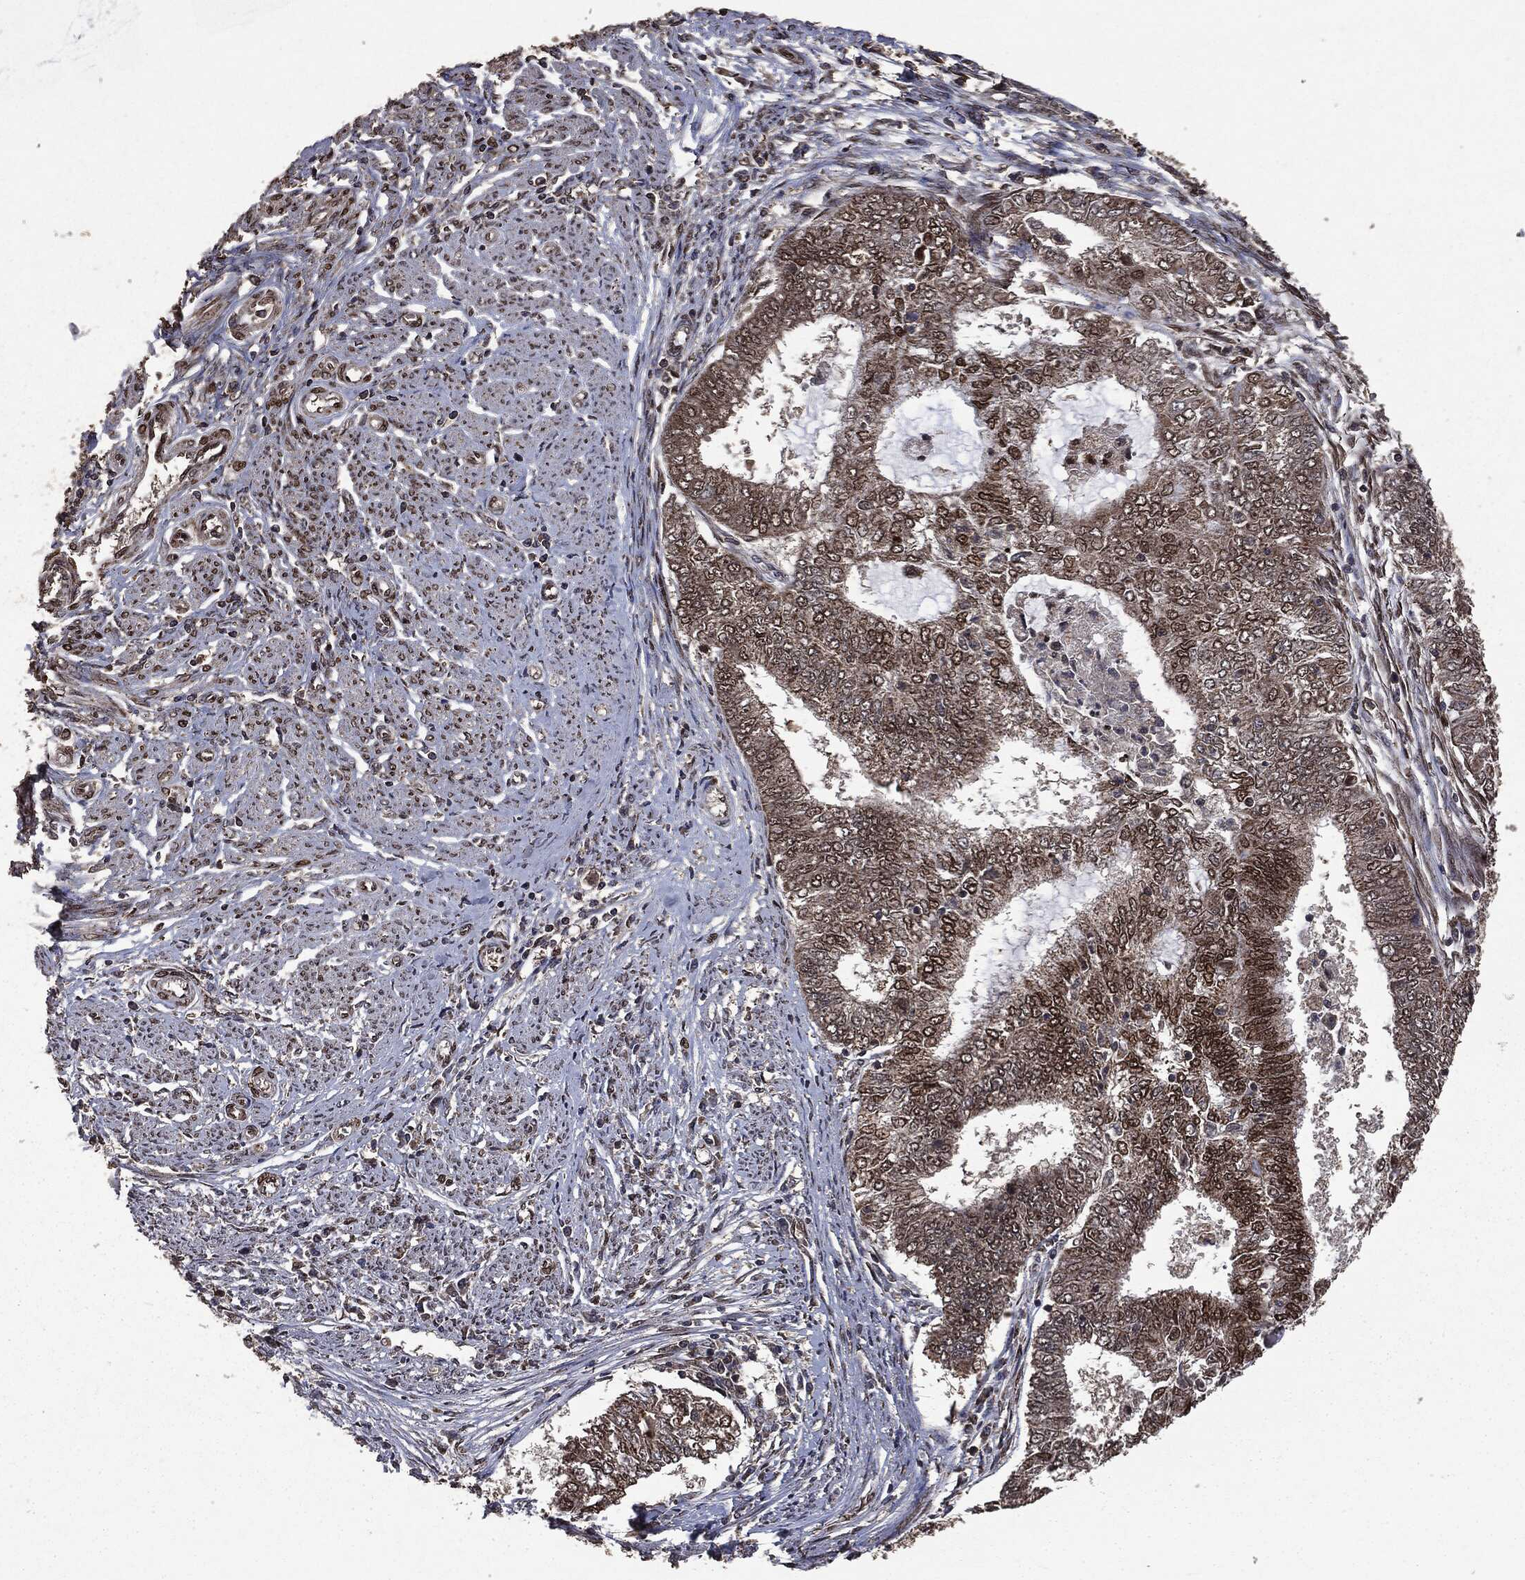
{"staining": {"intensity": "strong", "quantity": "25%-75%", "location": "cytoplasmic/membranous,nuclear"}, "tissue": "endometrial cancer", "cell_type": "Tumor cells", "image_type": "cancer", "snomed": [{"axis": "morphology", "description": "Adenocarcinoma, NOS"}, {"axis": "topography", "description": "Endometrium"}], "caption": "The micrograph shows staining of endometrial cancer (adenocarcinoma), revealing strong cytoplasmic/membranous and nuclear protein expression (brown color) within tumor cells.", "gene": "PPP6R2", "patient": {"sex": "female", "age": 62}}